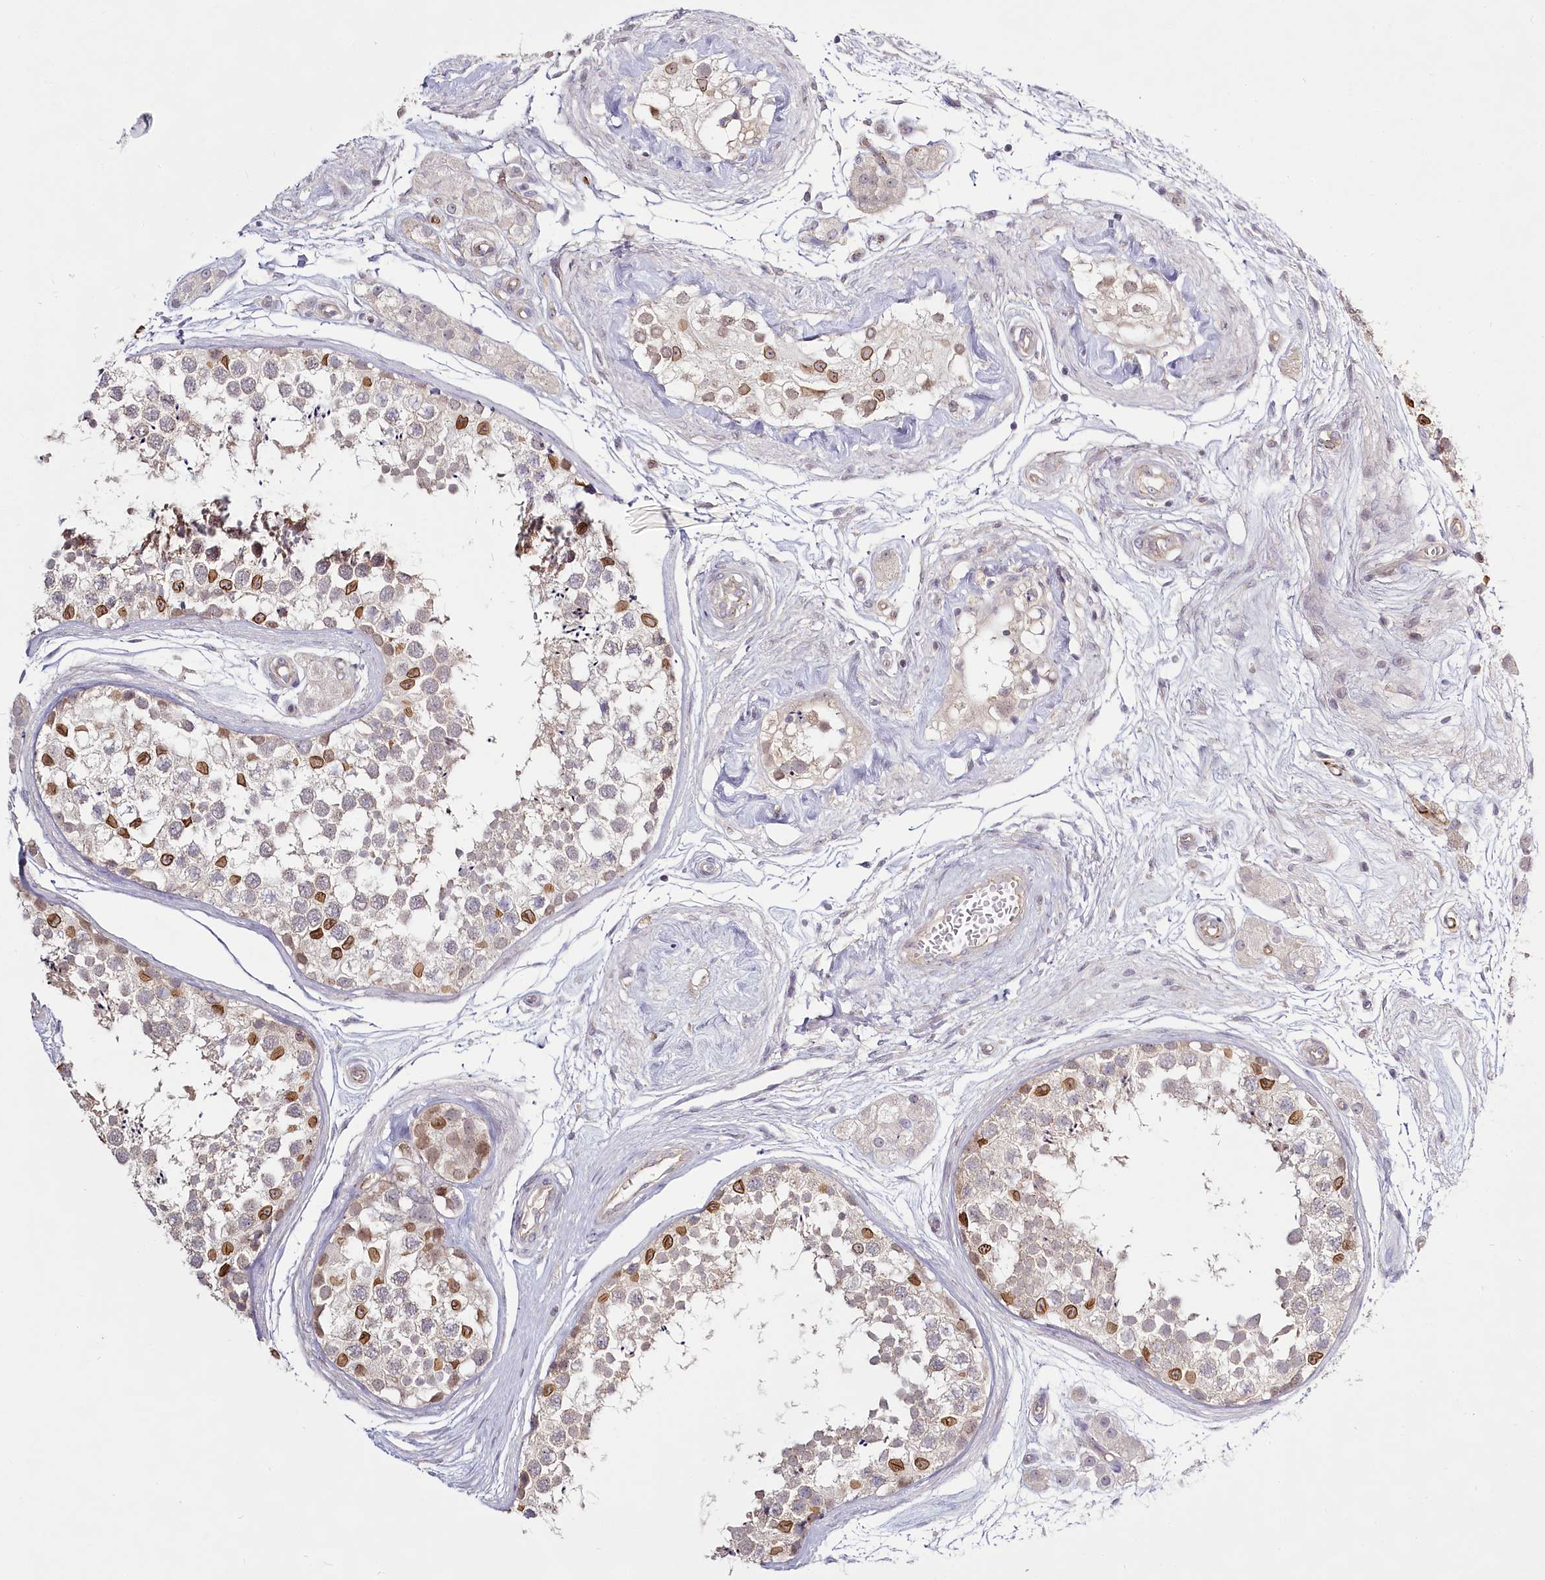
{"staining": {"intensity": "moderate", "quantity": "25%-75%", "location": "cytoplasmic/membranous,nuclear"}, "tissue": "testis", "cell_type": "Cells in seminiferous ducts", "image_type": "normal", "snomed": [{"axis": "morphology", "description": "Normal tissue, NOS"}, {"axis": "topography", "description": "Testis"}], "caption": "Moderate cytoplasmic/membranous,nuclear staining is seen in approximately 25%-75% of cells in seminiferous ducts in normal testis.", "gene": "SPINK13", "patient": {"sex": "male", "age": 56}}